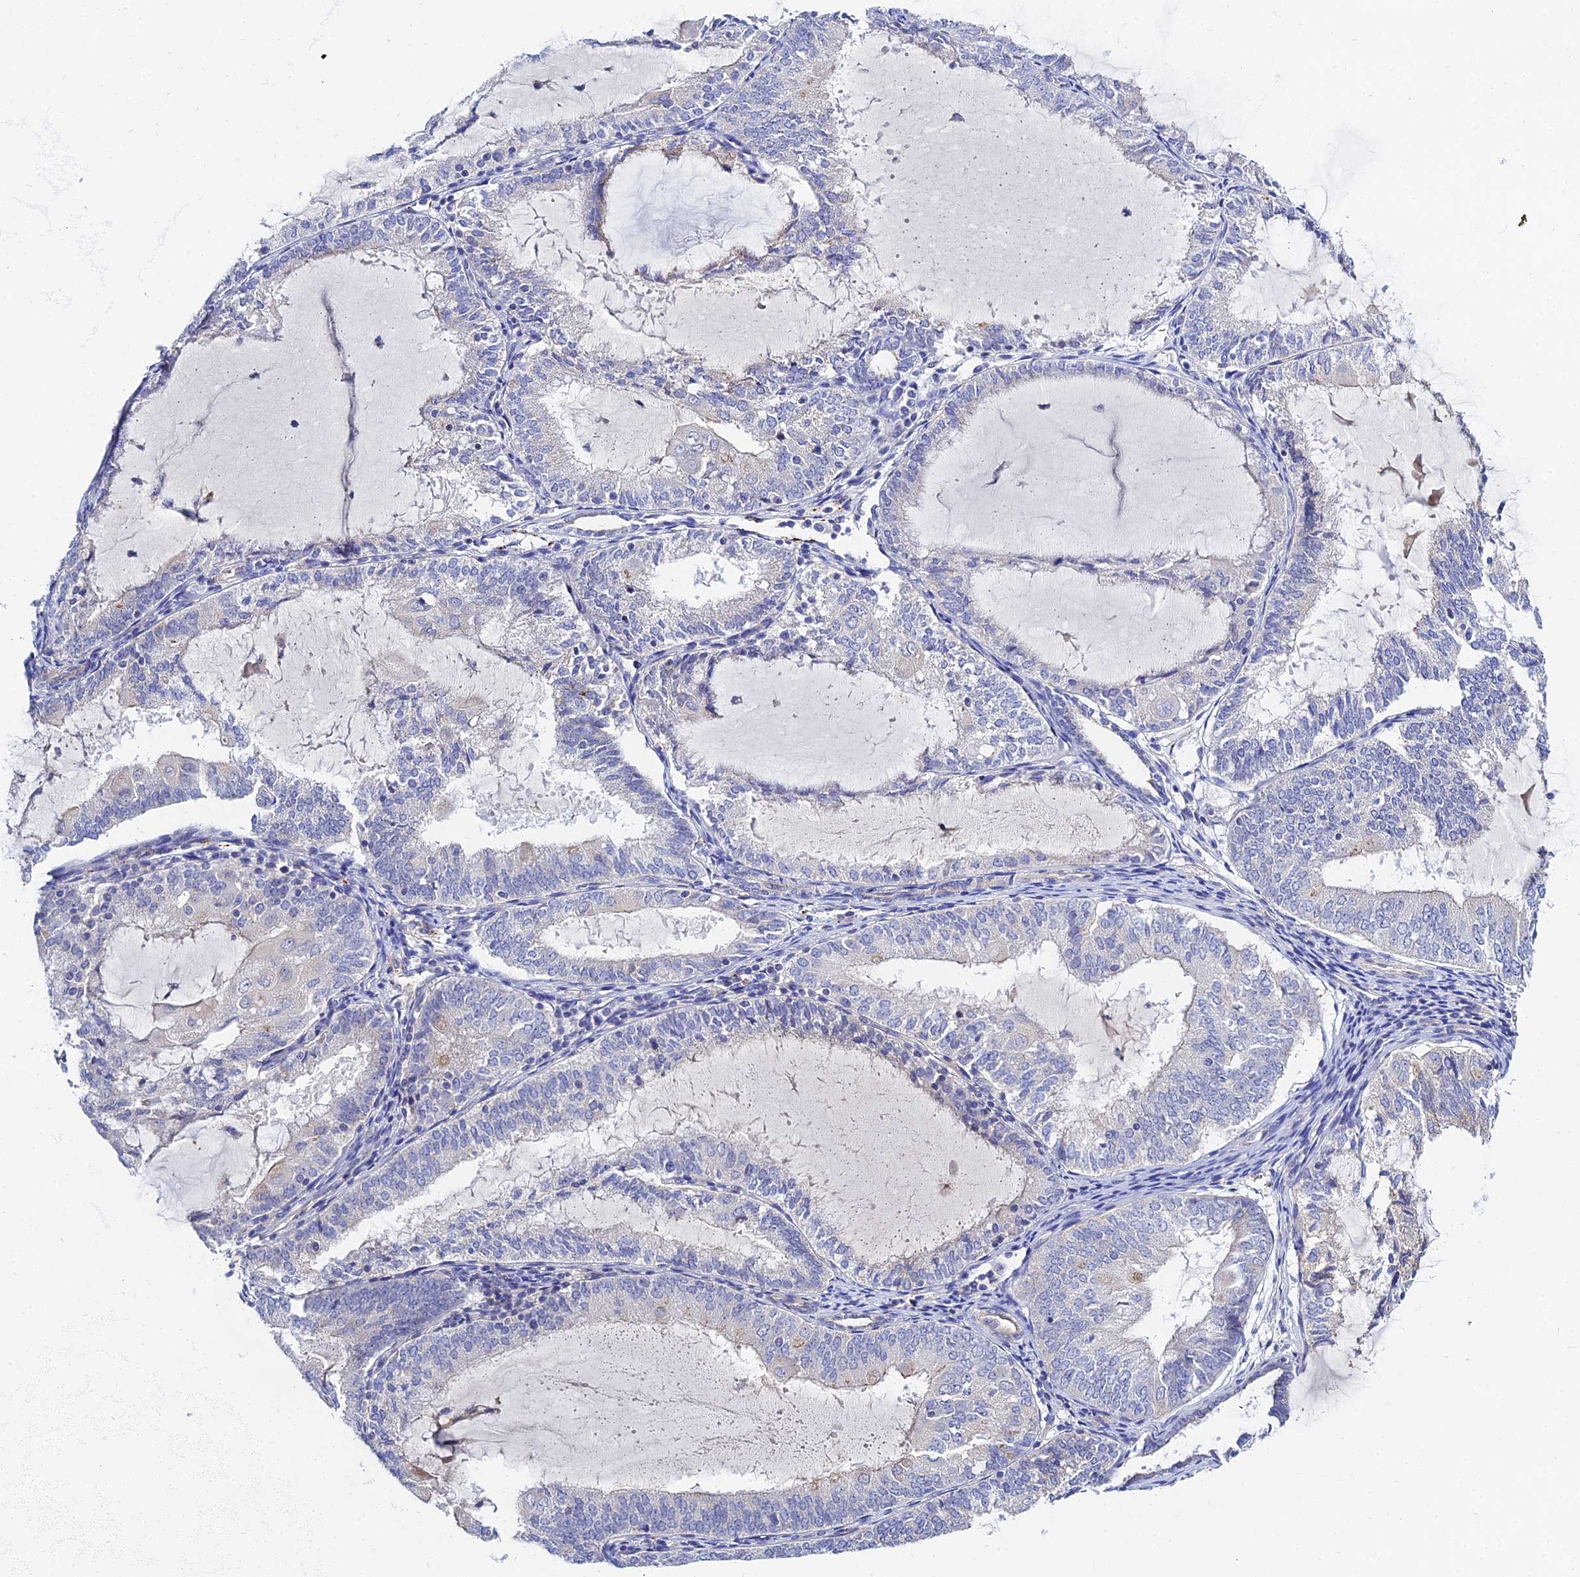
{"staining": {"intensity": "negative", "quantity": "none", "location": "none"}, "tissue": "endometrial cancer", "cell_type": "Tumor cells", "image_type": "cancer", "snomed": [{"axis": "morphology", "description": "Adenocarcinoma, NOS"}, {"axis": "topography", "description": "Endometrium"}], "caption": "Image shows no significant protein staining in tumor cells of endometrial cancer.", "gene": "APOBEC3H", "patient": {"sex": "female", "age": 81}}